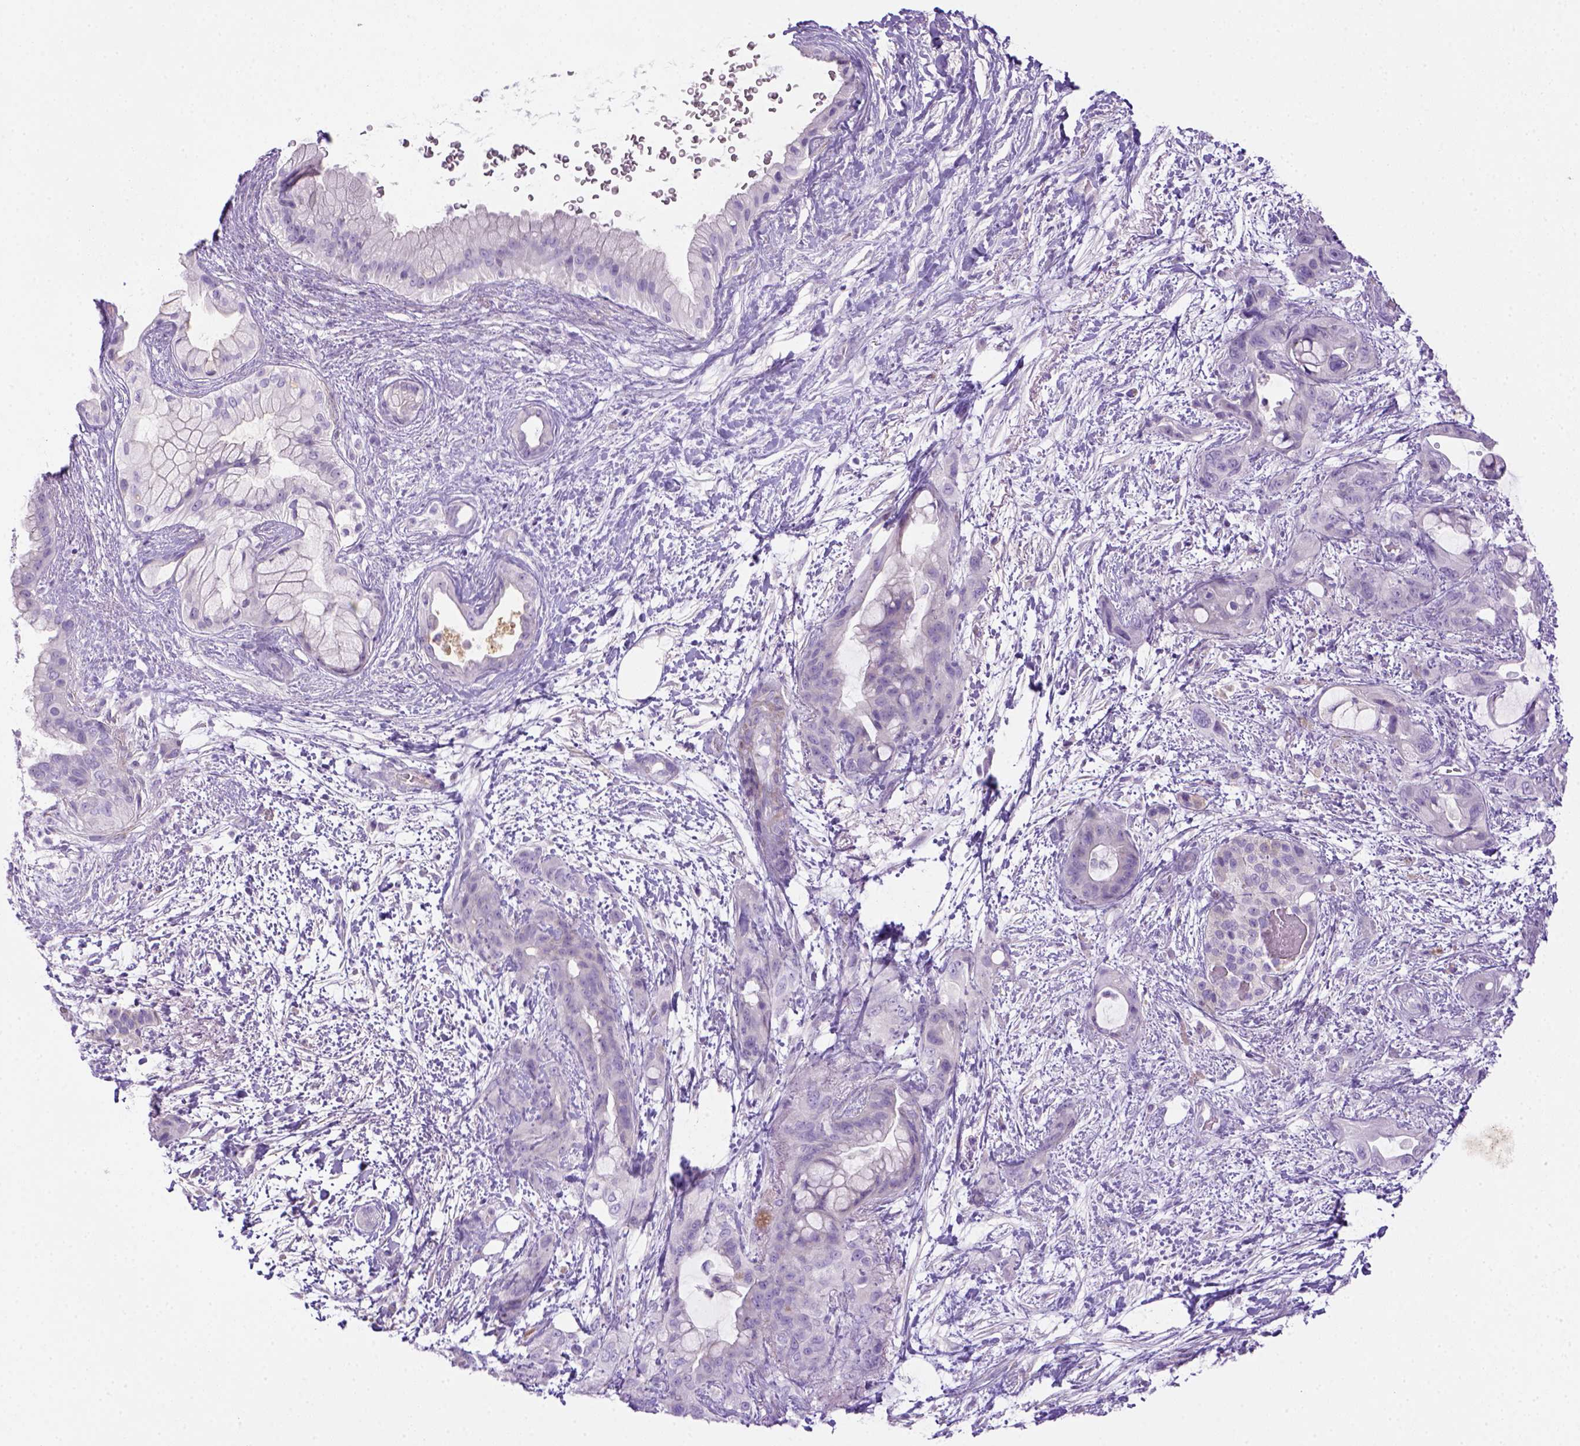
{"staining": {"intensity": "negative", "quantity": "none", "location": "none"}, "tissue": "pancreatic cancer", "cell_type": "Tumor cells", "image_type": "cancer", "snomed": [{"axis": "morphology", "description": "Adenocarcinoma, NOS"}, {"axis": "topography", "description": "Pancreas"}], "caption": "Immunohistochemistry of human pancreatic cancer (adenocarcinoma) displays no staining in tumor cells. The staining is performed using DAB brown chromogen with nuclei counter-stained in using hematoxylin.", "gene": "DNAH11", "patient": {"sex": "male", "age": 71}}